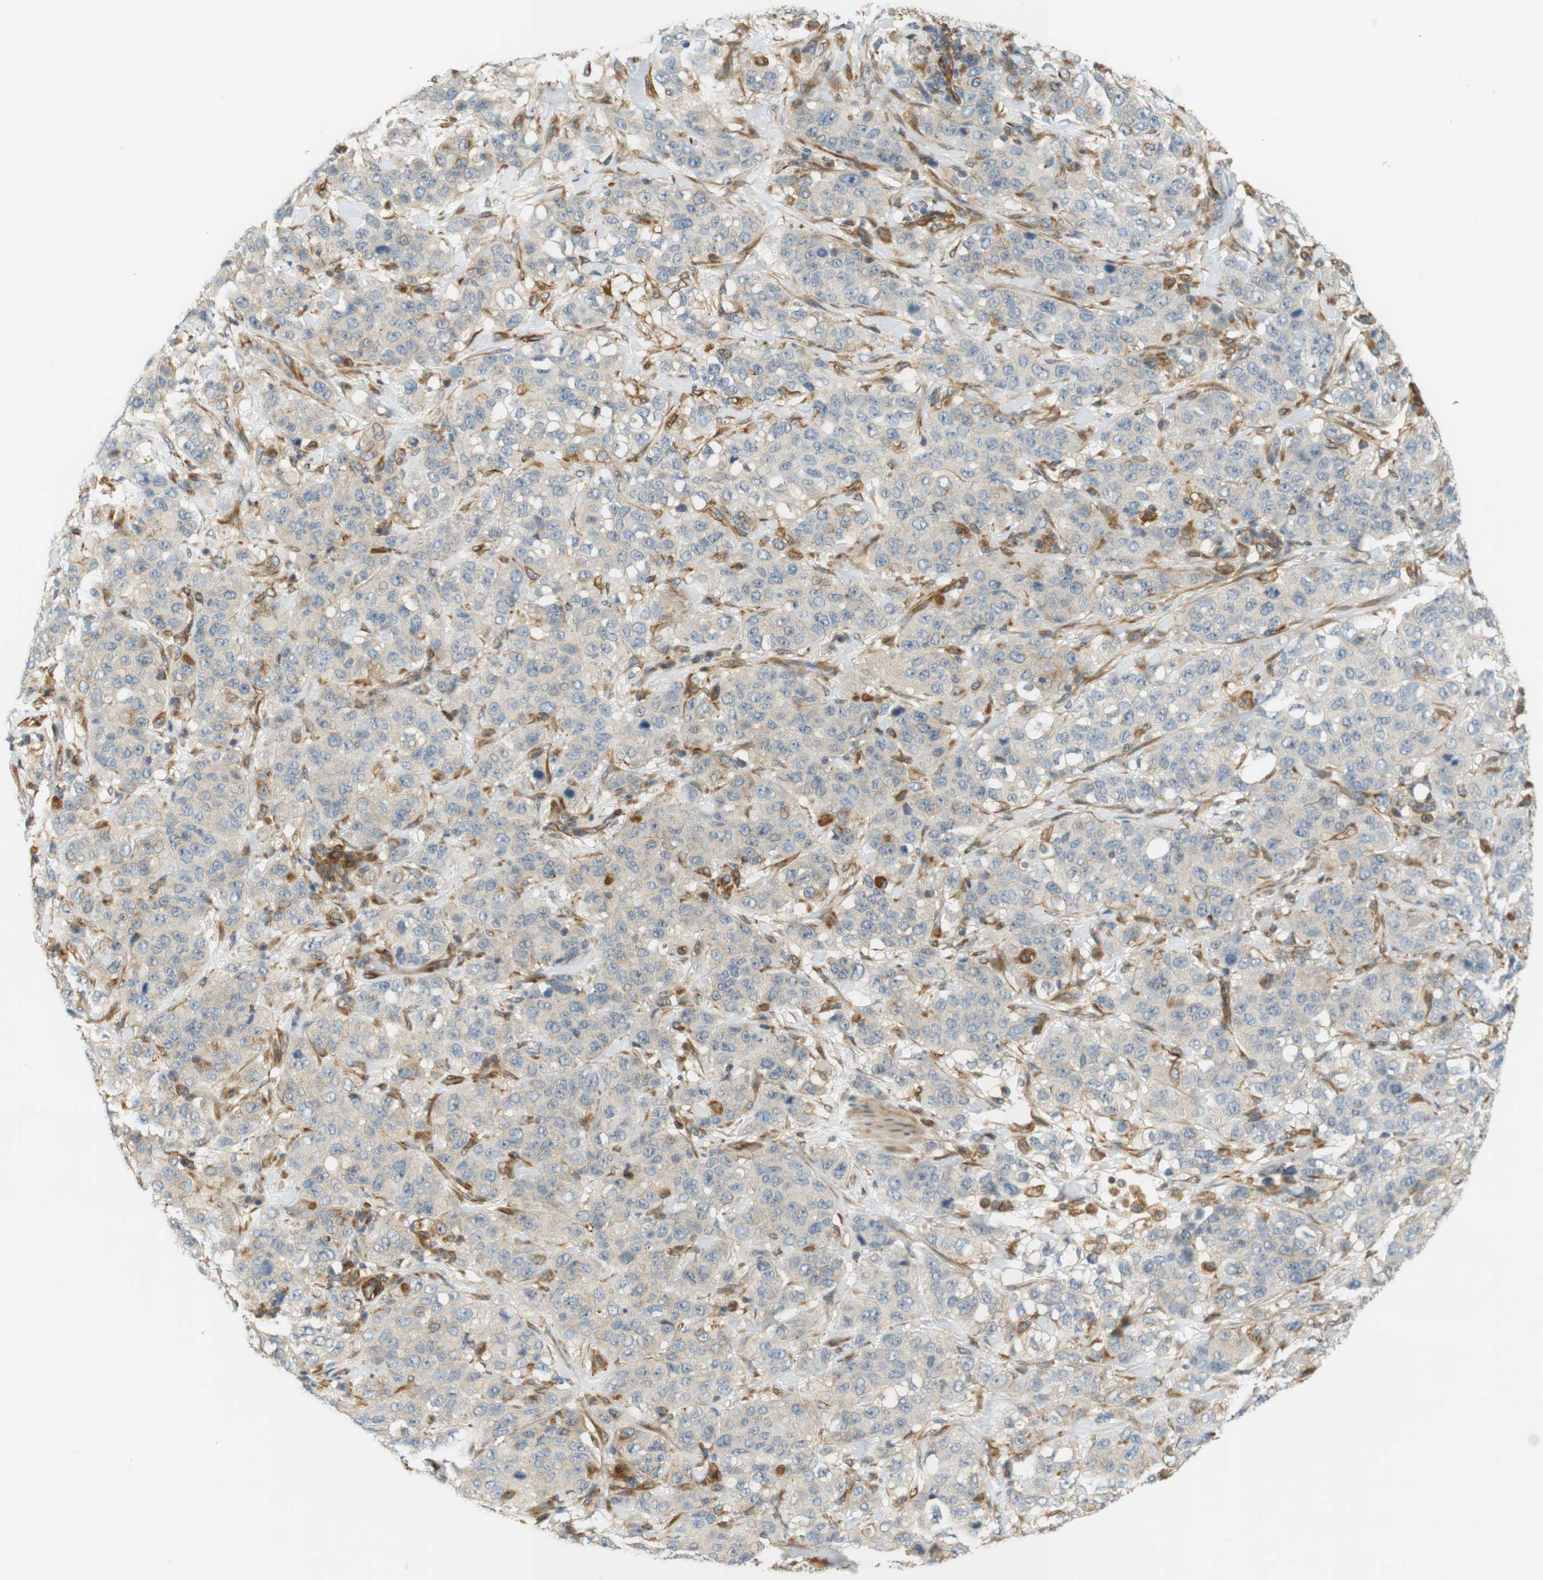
{"staining": {"intensity": "negative", "quantity": "none", "location": "none"}, "tissue": "stomach cancer", "cell_type": "Tumor cells", "image_type": "cancer", "snomed": [{"axis": "morphology", "description": "Adenocarcinoma, NOS"}, {"axis": "topography", "description": "Stomach"}], "caption": "Stomach cancer was stained to show a protein in brown. There is no significant staining in tumor cells.", "gene": "CYTH3", "patient": {"sex": "male", "age": 48}}